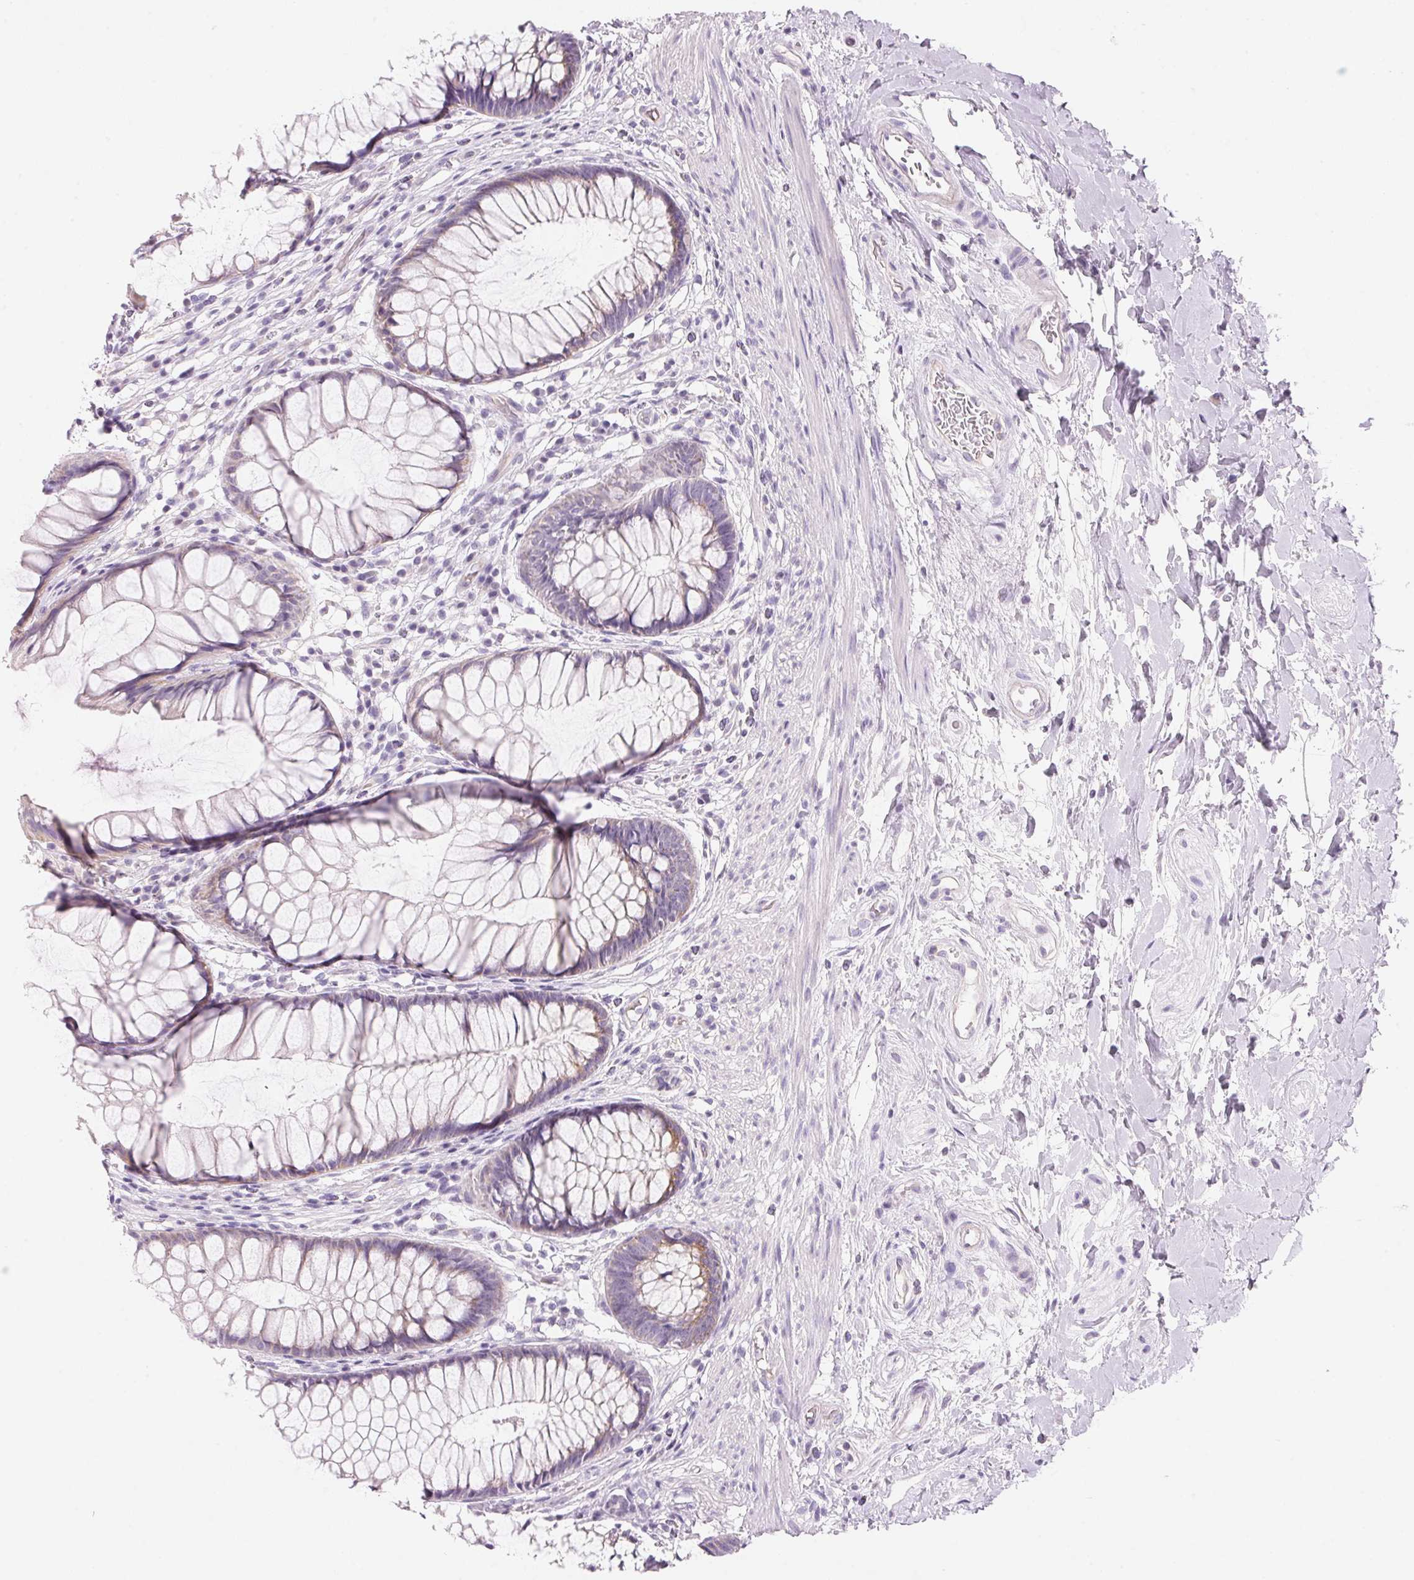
{"staining": {"intensity": "weak", "quantity": "<25%", "location": "cytoplasmic/membranous"}, "tissue": "rectum", "cell_type": "Glandular cells", "image_type": "normal", "snomed": [{"axis": "morphology", "description": "Normal tissue, NOS"}, {"axis": "topography", "description": "Smooth muscle"}, {"axis": "topography", "description": "Rectum"}], "caption": "An immunohistochemistry (IHC) micrograph of normal rectum is shown. There is no staining in glandular cells of rectum.", "gene": "CYP11B1", "patient": {"sex": "male", "age": 53}}